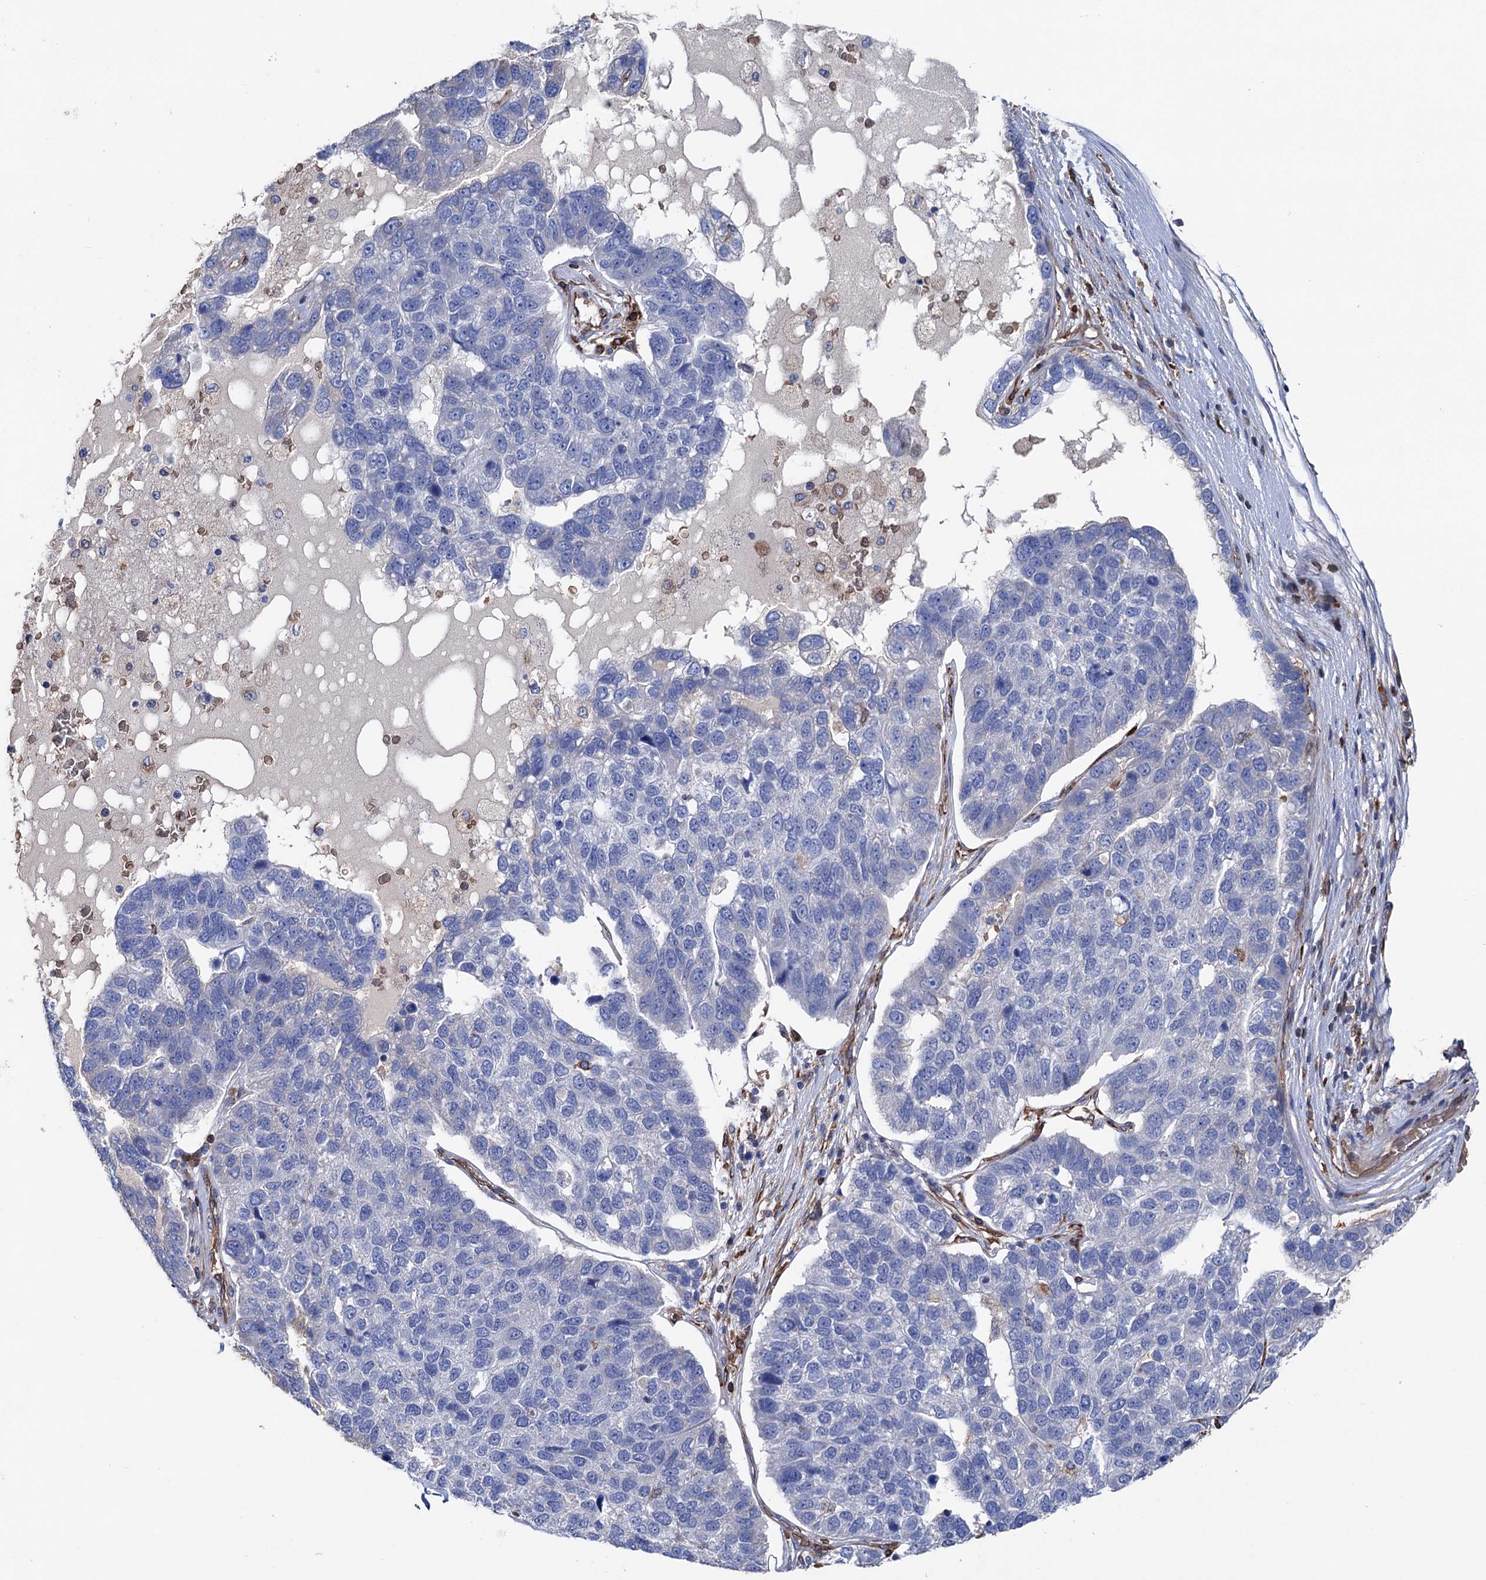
{"staining": {"intensity": "negative", "quantity": "none", "location": "none"}, "tissue": "pancreatic cancer", "cell_type": "Tumor cells", "image_type": "cancer", "snomed": [{"axis": "morphology", "description": "Adenocarcinoma, NOS"}, {"axis": "topography", "description": "Pancreas"}], "caption": "IHC image of neoplastic tissue: human pancreatic cancer (adenocarcinoma) stained with DAB (3,3'-diaminobenzidine) demonstrates no significant protein positivity in tumor cells. (Immunohistochemistry, brightfield microscopy, high magnification).", "gene": "STING1", "patient": {"sex": "female", "age": 61}}